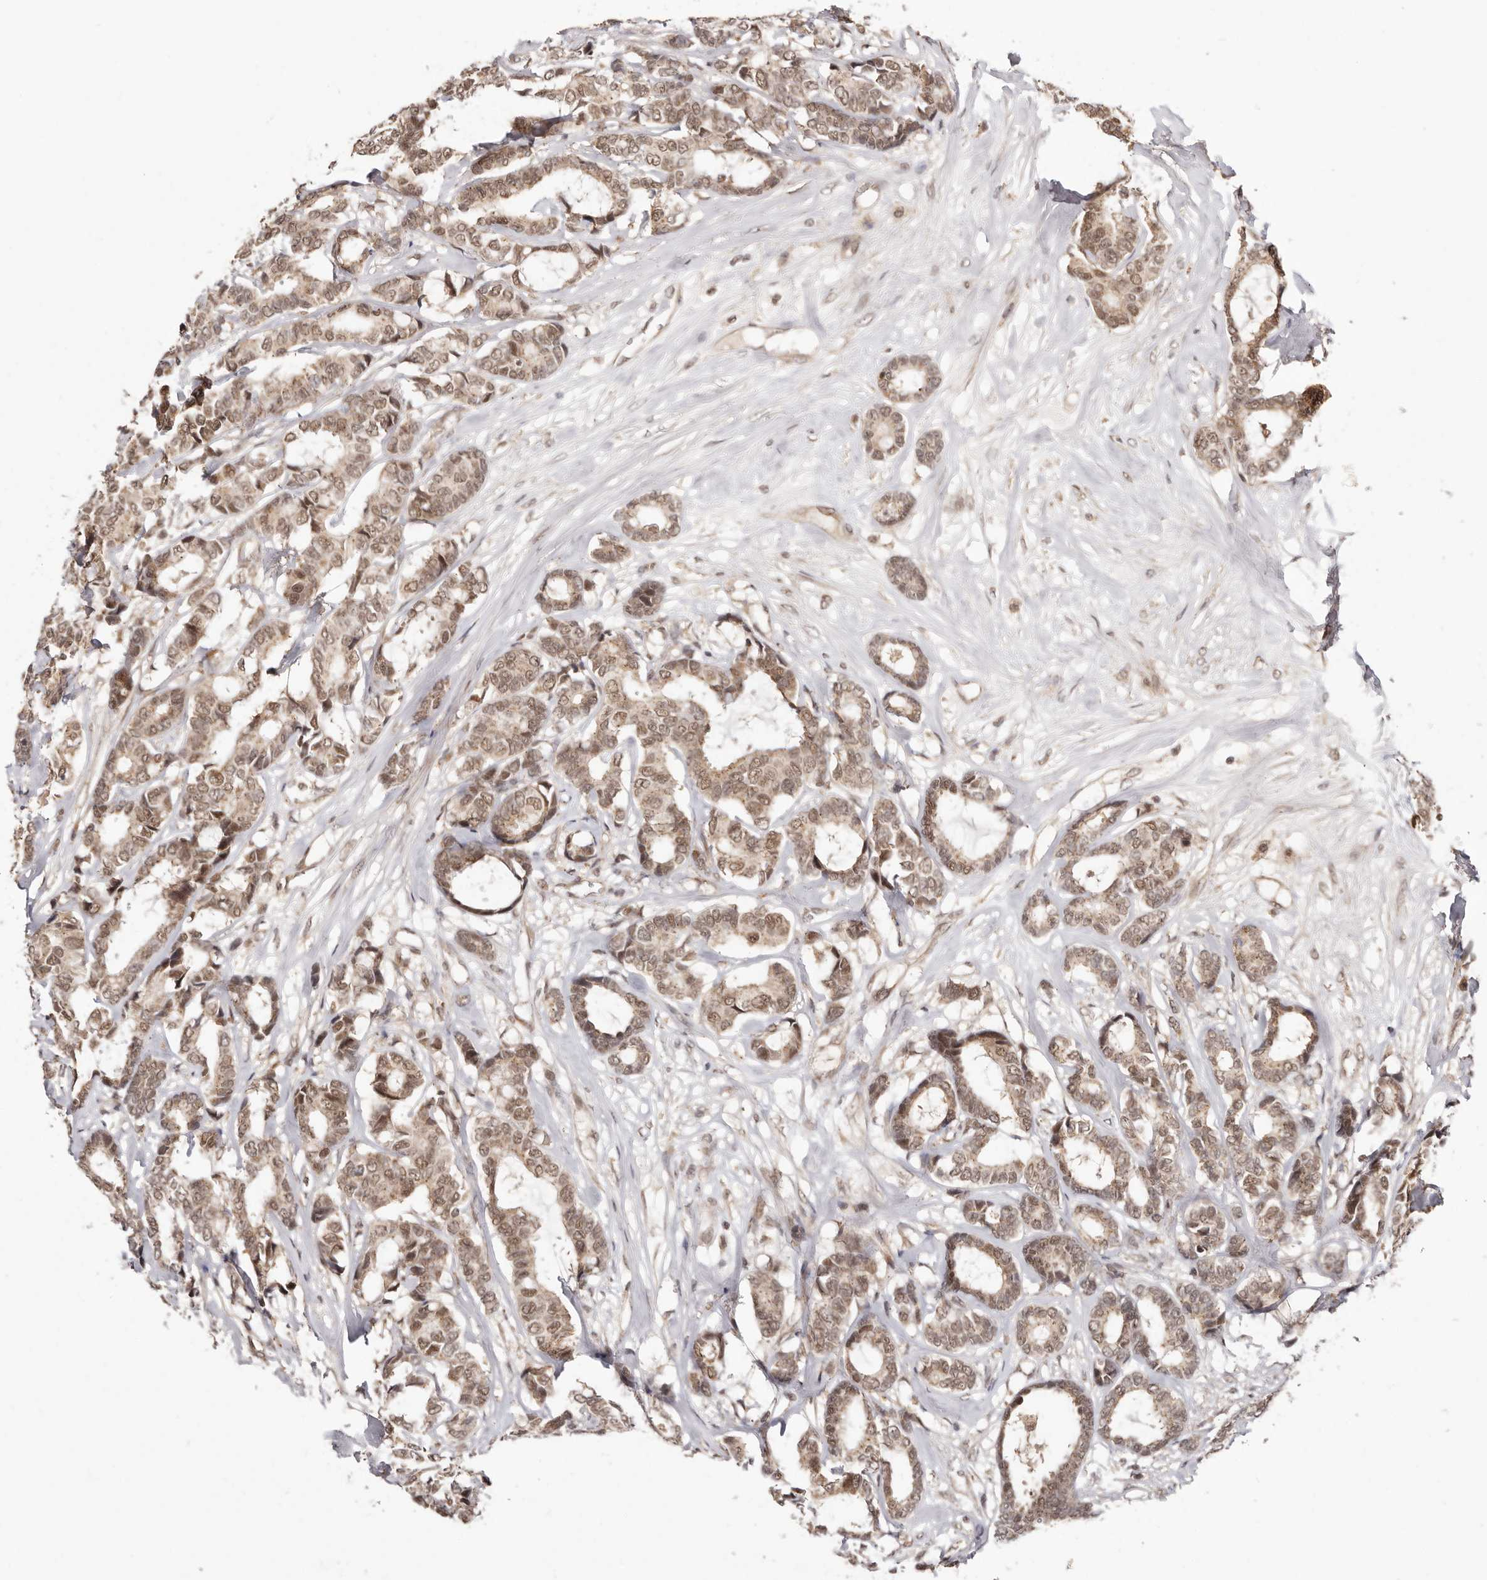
{"staining": {"intensity": "moderate", "quantity": ">75%", "location": "cytoplasmic/membranous,nuclear"}, "tissue": "breast cancer", "cell_type": "Tumor cells", "image_type": "cancer", "snomed": [{"axis": "morphology", "description": "Duct carcinoma"}, {"axis": "topography", "description": "Breast"}], "caption": "Infiltrating ductal carcinoma (breast) was stained to show a protein in brown. There is medium levels of moderate cytoplasmic/membranous and nuclear positivity in about >75% of tumor cells. The staining was performed using DAB, with brown indicating positive protein expression. Nuclei are stained blue with hematoxylin.", "gene": "MED8", "patient": {"sex": "female", "age": 87}}